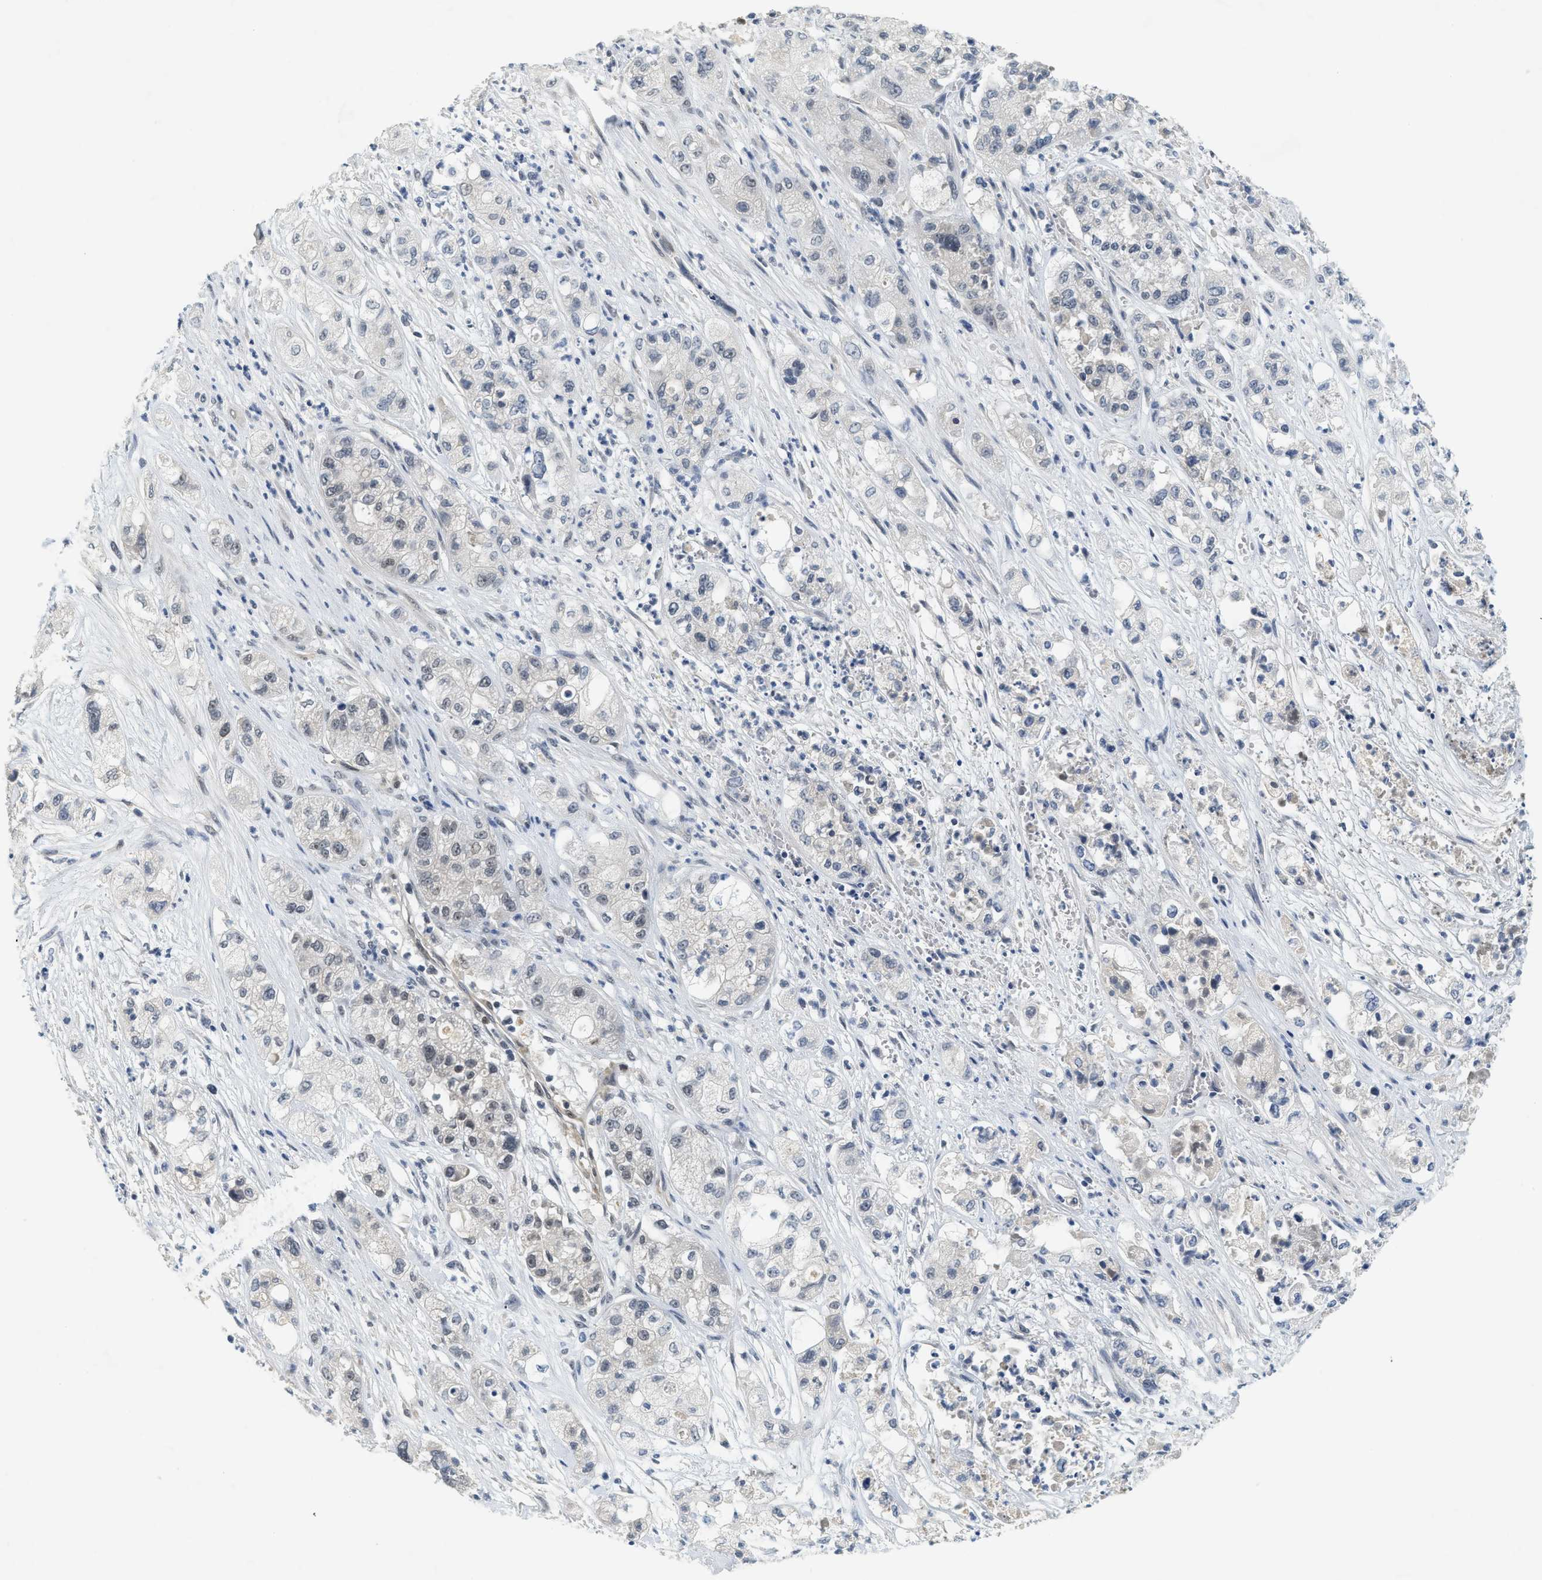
{"staining": {"intensity": "weak", "quantity": "<25%", "location": "nuclear"}, "tissue": "pancreatic cancer", "cell_type": "Tumor cells", "image_type": "cancer", "snomed": [{"axis": "morphology", "description": "Adenocarcinoma, NOS"}, {"axis": "topography", "description": "Pancreas"}], "caption": "Histopathology image shows no significant protein staining in tumor cells of adenocarcinoma (pancreatic).", "gene": "MZF1", "patient": {"sex": "female", "age": 78}}